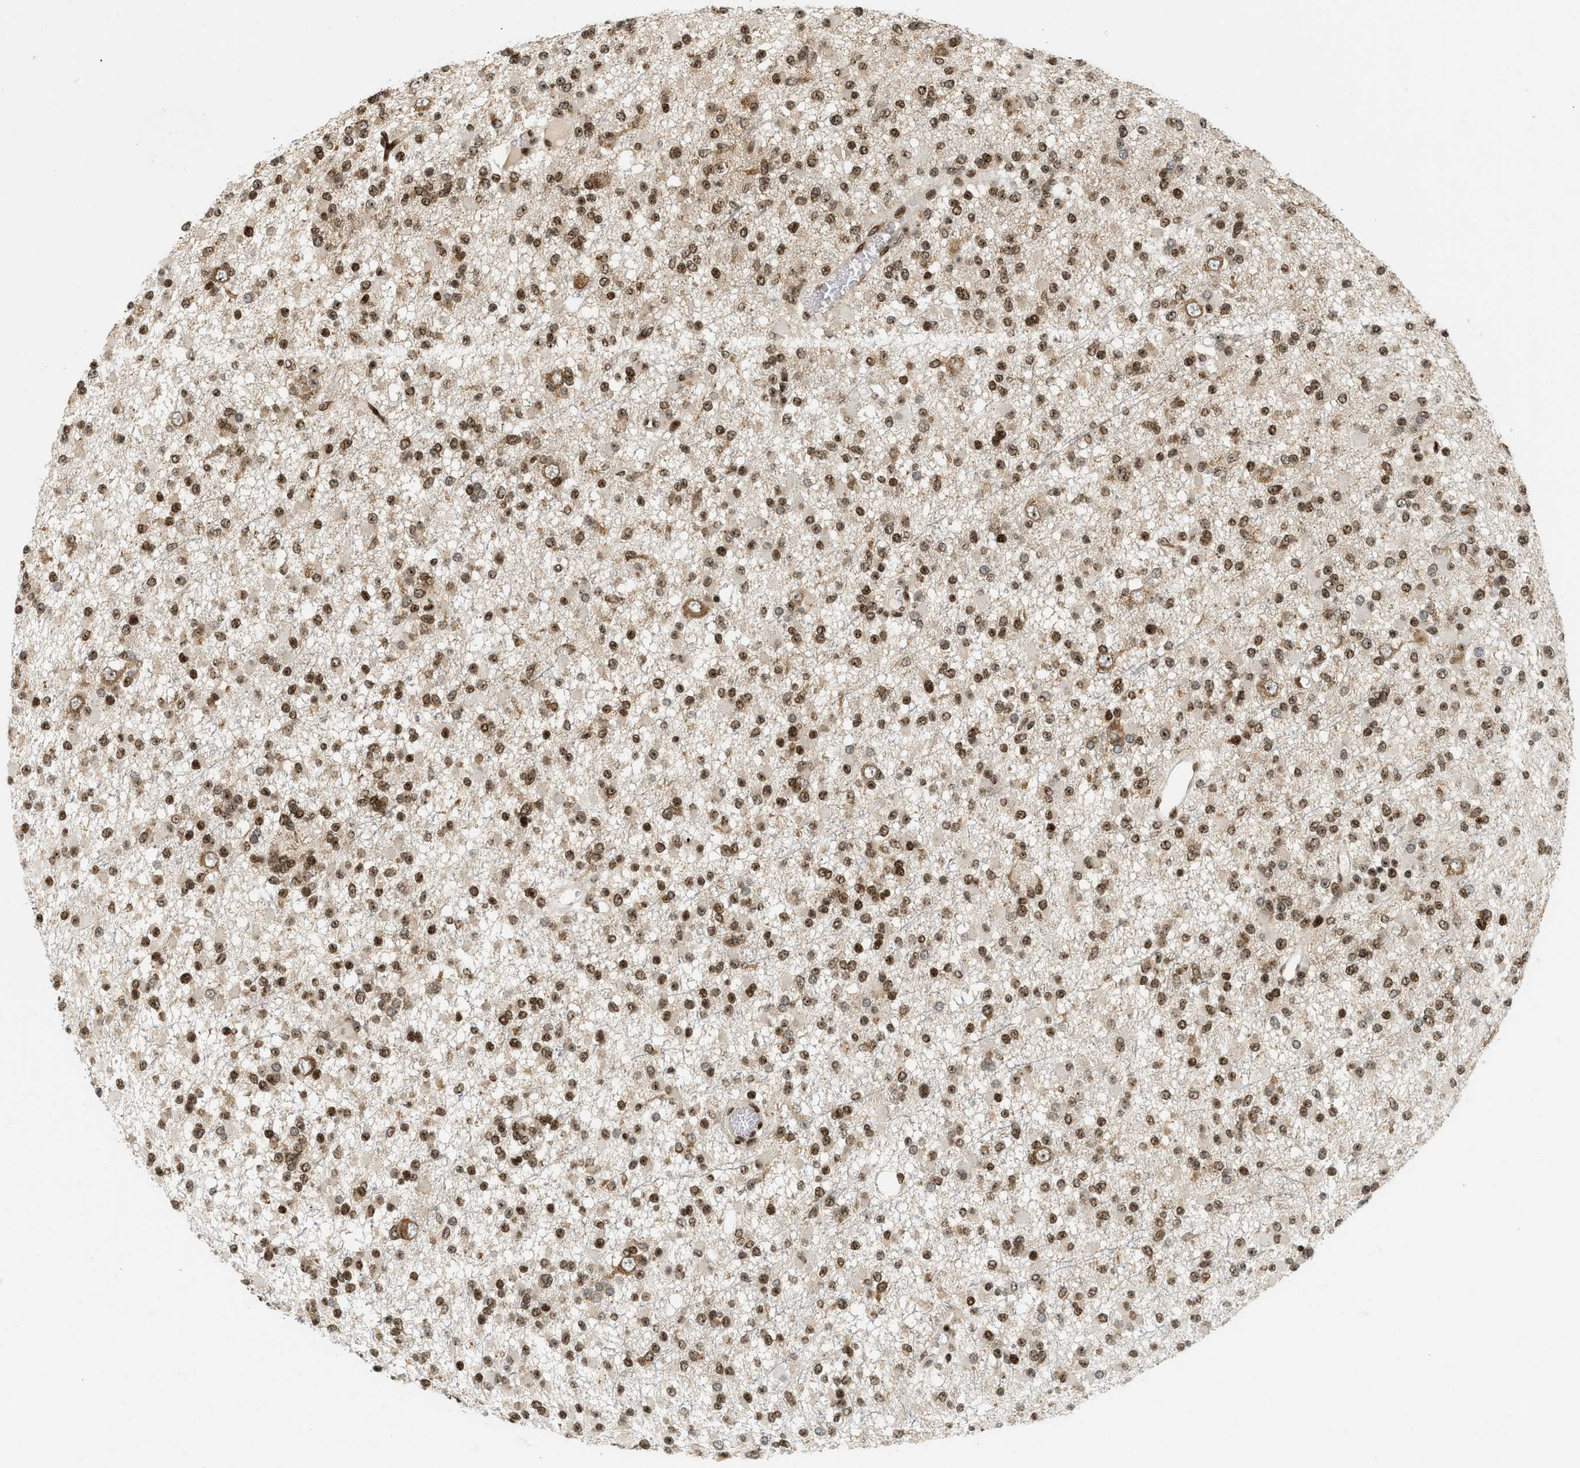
{"staining": {"intensity": "moderate", "quantity": ">75%", "location": "nuclear"}, "tissue": "glioma", "cell_type": "Tumor cells", "image_type": "cancer", "snomed": [{"axis": "morphology", "description": "Glioma, malignant, Low grade"}, {"axis": "topography", "description": "Brain"}], "caption": "Brown immunohistochemical staining in human glioma shows moderate nuclear expression in approximately >75% of tumor cells.", "gene": "ZNF22", "patient": {"sex": "female", "age": 22}}